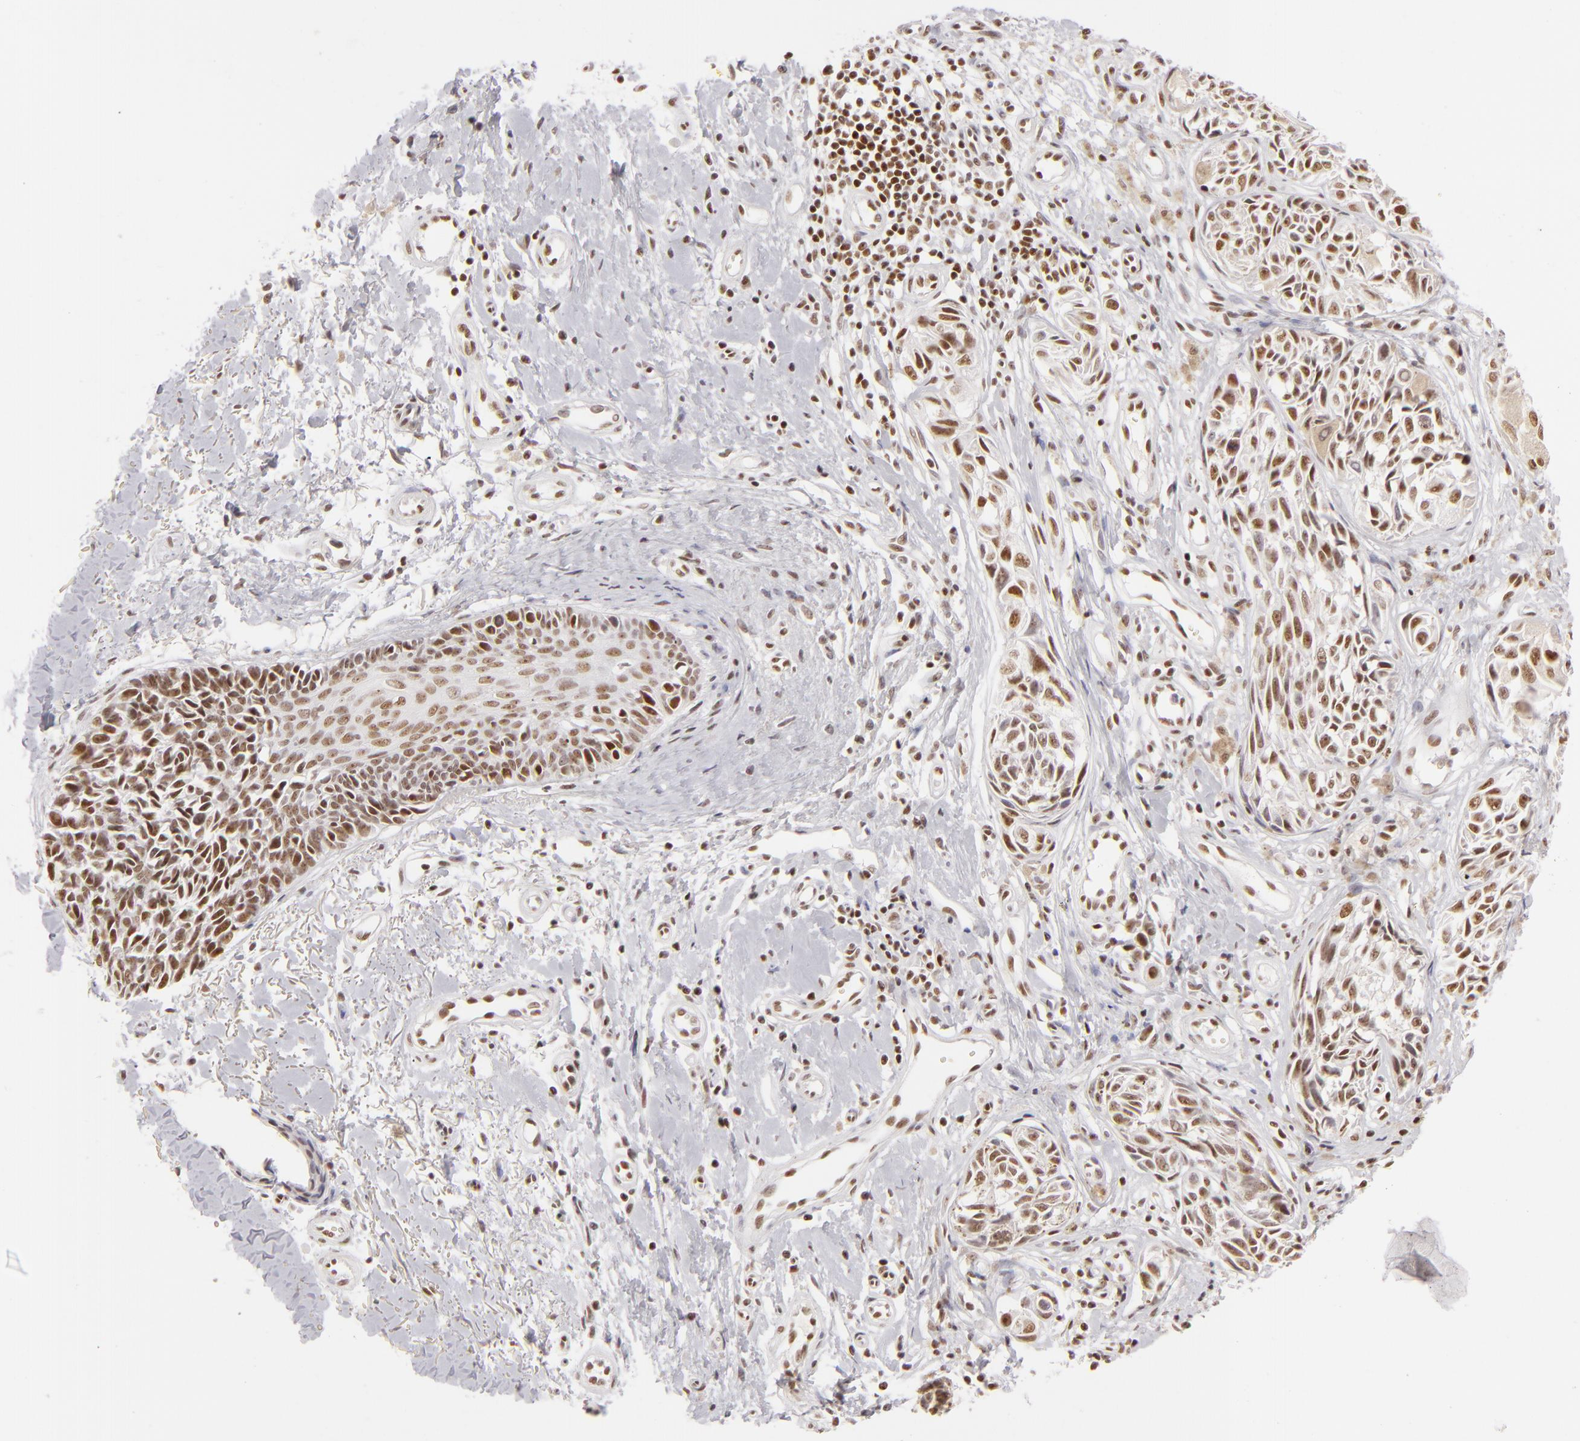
{"staining": {"intensity": "moderate", "quantity": ">75%", "location": "nuclear"}, "tissue": "melanoma", "cell_type": "Tumor cells", "image_type": "cancer", "snomed": [{"axis": "morphology", "description": "Malignant melanoma, NOS"}, {"axis": "topography", "description": "Skin"}], "caption": "Tumor cells show medium levels of moderate nuclear positivity in about >75% of cells in human melanoma. (brown staining indicates protein expression, while blue staining denotes nuclei).", "gene": "DAXX", "patient": {"sex": "male", "age": 67}}